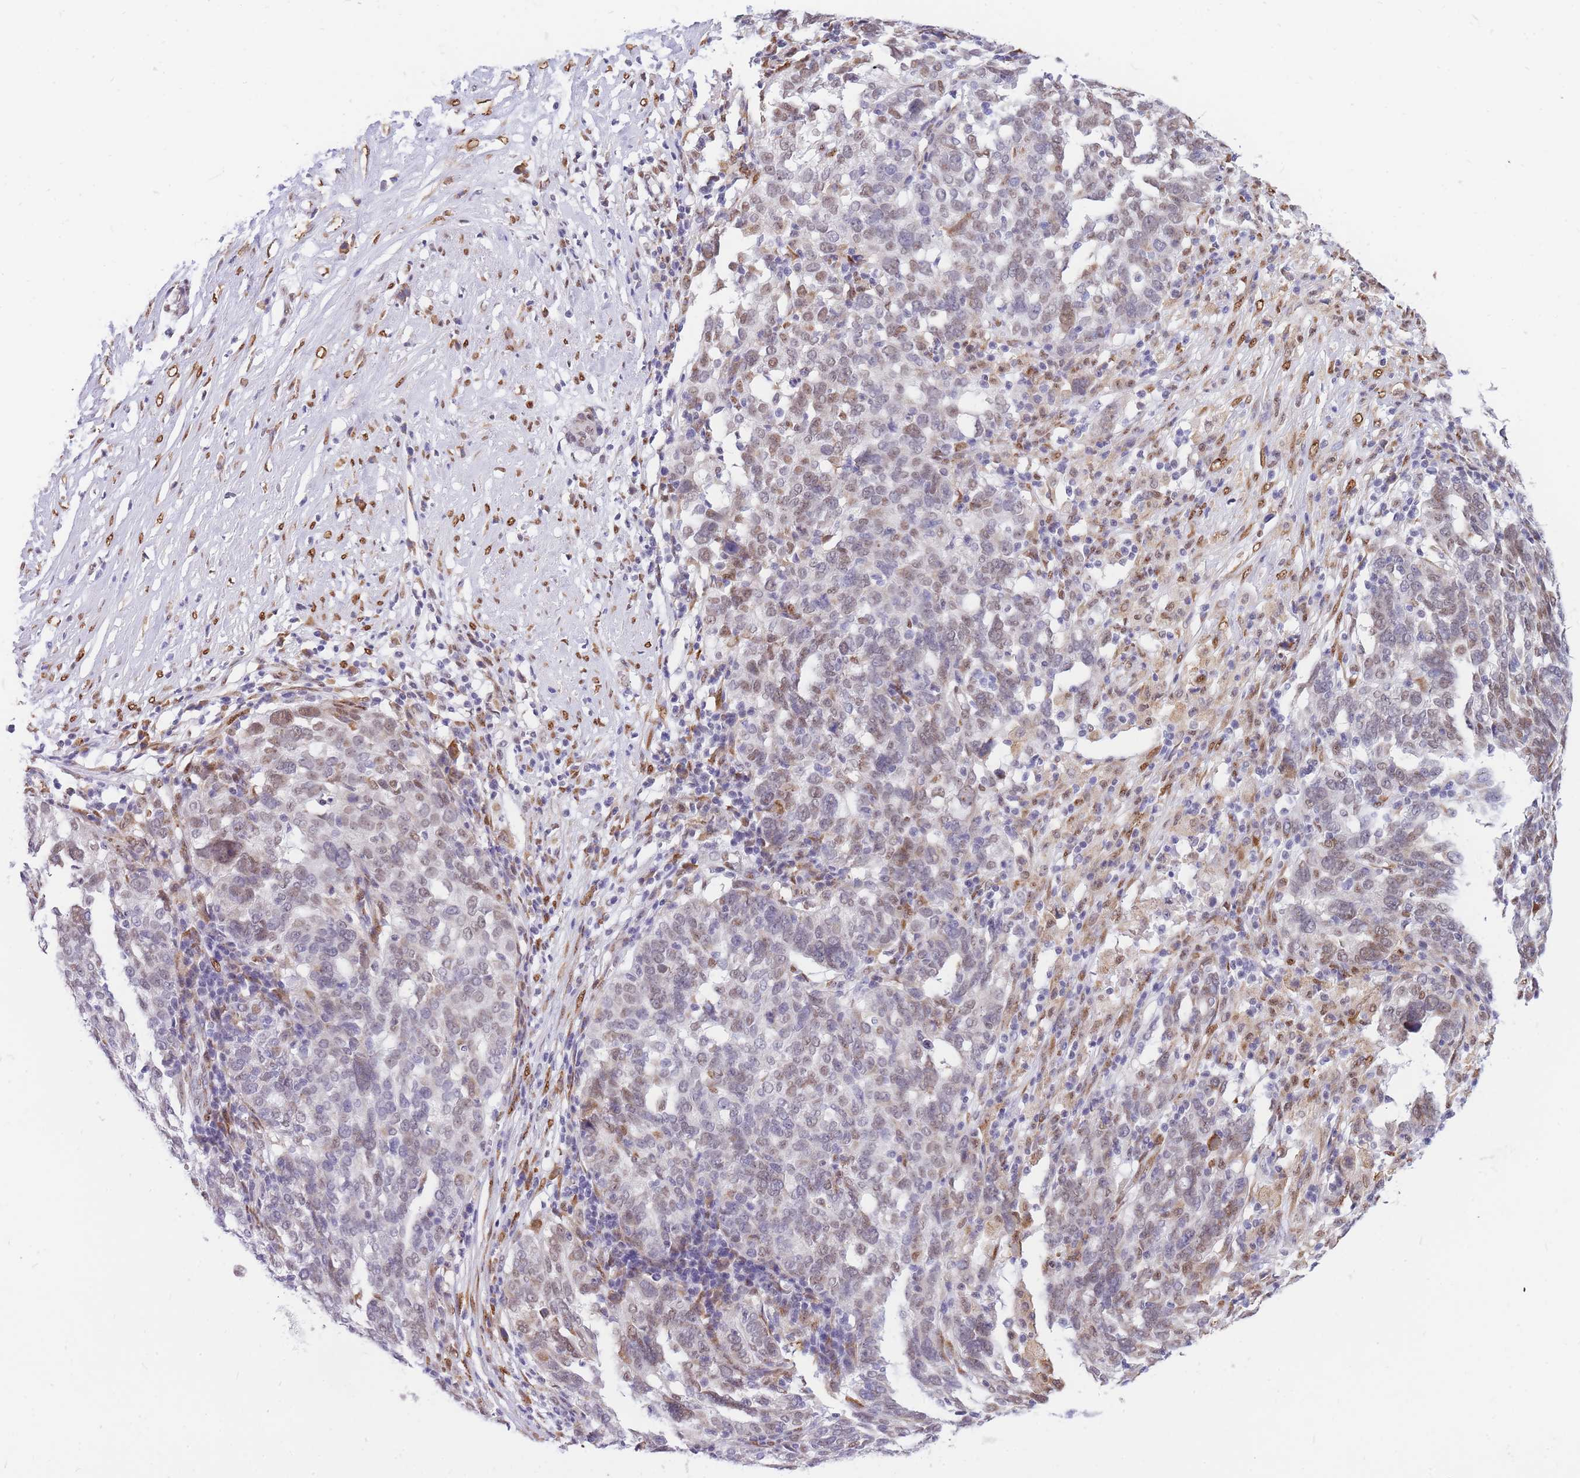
{"staining": {"intensity": "moderate", "quantity": "<25%", "location": "cytoplasmic/membranous,nuclear"}, "tissue": "ovarian cancer", "cell_type": "Tumor cells", "image_type": "cancer", "snomed": [{"axis": "morphology", "description": "Cystadenocarcinoma, serous, NOS"}, {"axis": "topography", "description": "Ovary"}], "caption": "Brown immunohistochemical staining in human serous cystadenocarcinoma (ovarian) displays moderate cytoplasmic/membranous and nuclear staining in about <25% of tumor cells.", "gene": "FAM153A", "patient": {"sex": "female", "age": 59}}